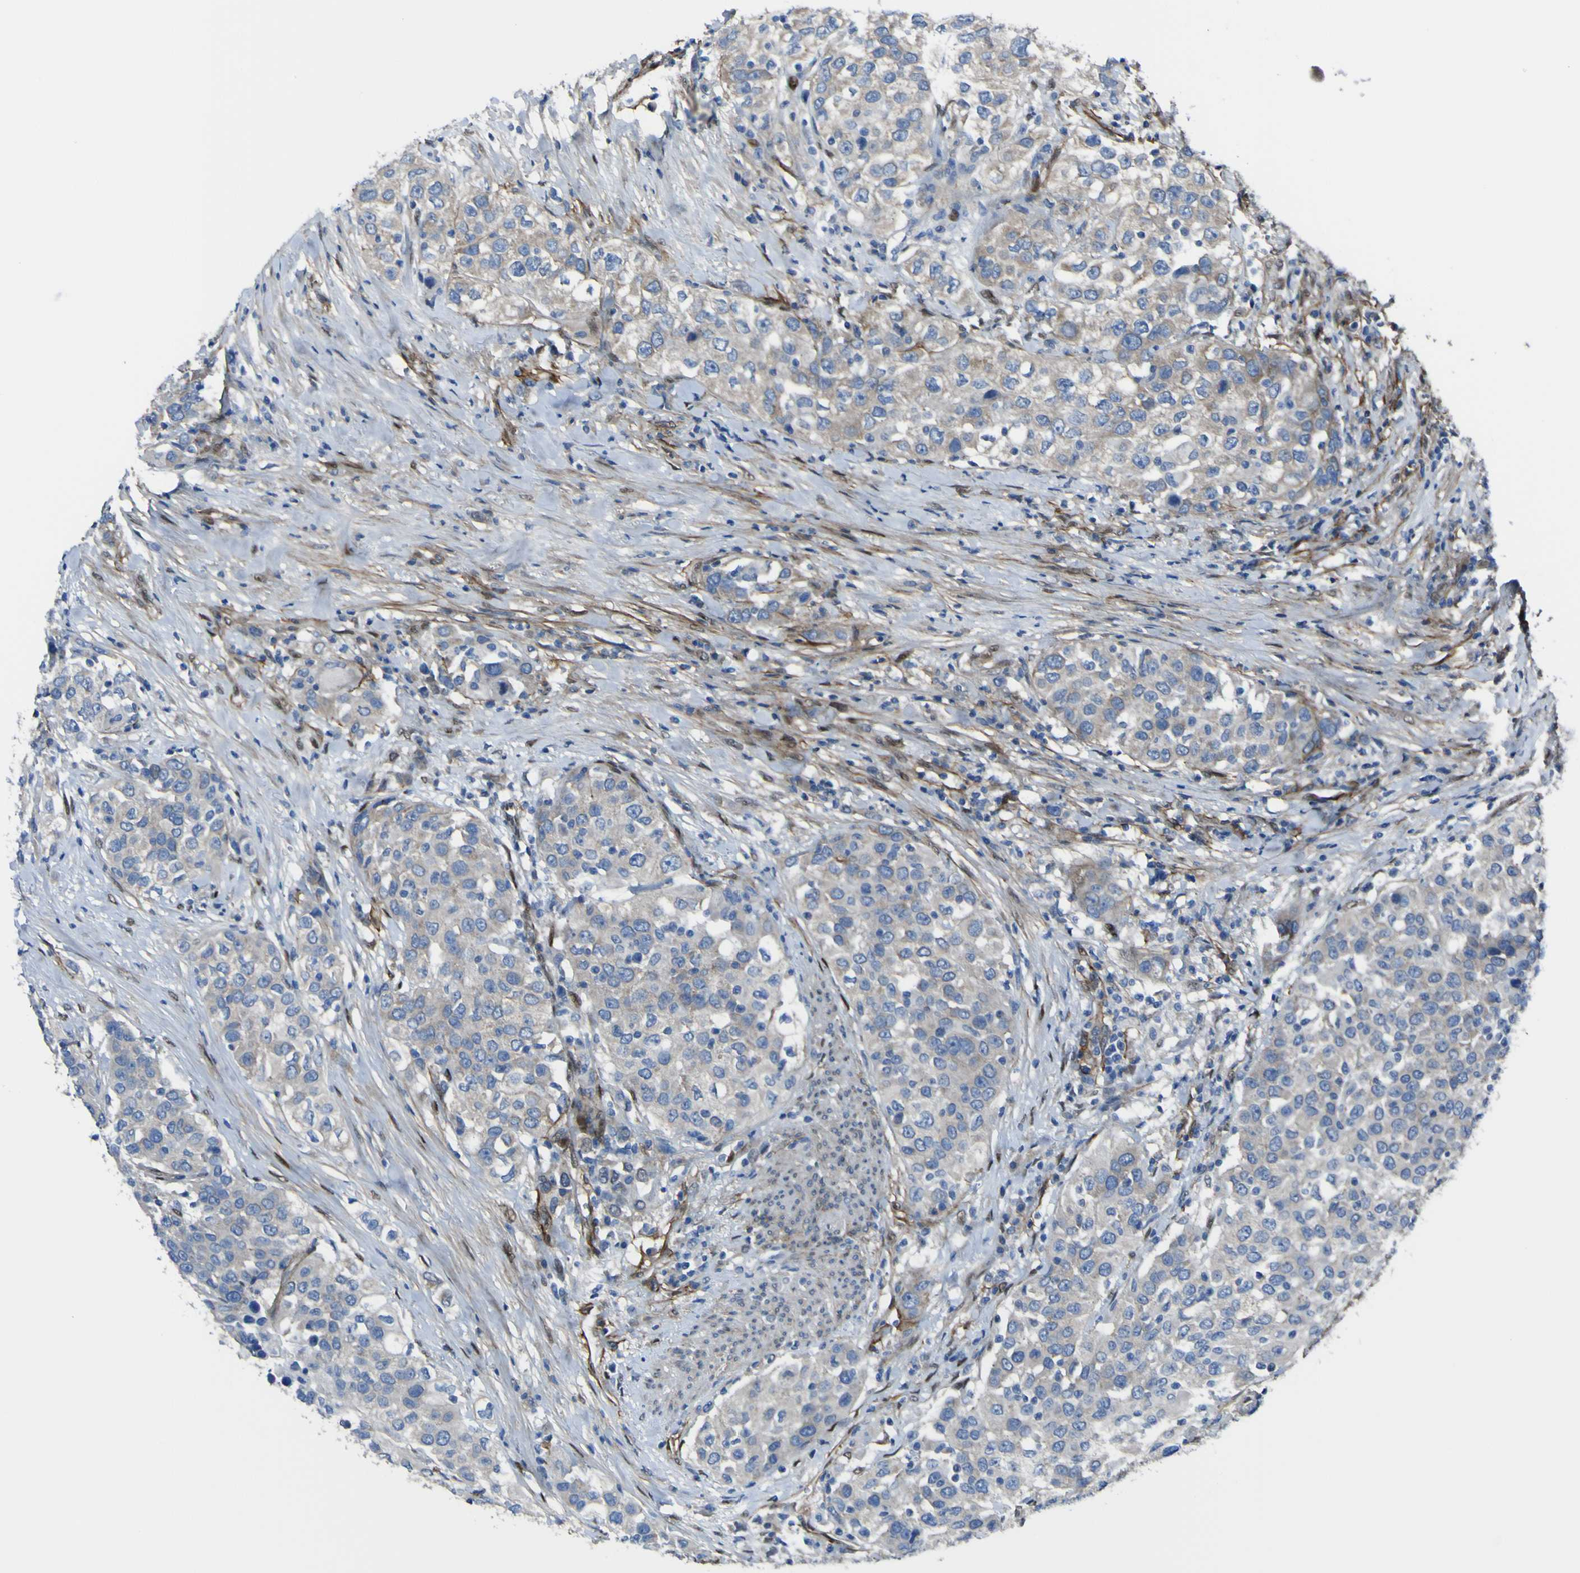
{"staining": {"intensity": "moderate", "quantity": "25%-75%", "location": "cytoplasmic/membranous"}, "tissue": "urothelial cancer", "cell_type": "Tumor cells", "image_type": "cancer", "snomed": [{"axis": "morphology", "description": "Urothelial carcinoma, High grade"}, {"axis": "topography", "description": "Urinary bladder"}], "caption": "This is a micrograph of immunohistochemistry (IHC) staining of high-grade urothelial carcinoma, which shows moderate positivity in the cytoplasmic/membranous of tumor cells.", "gene": "LRRN1", "patient": {"sex": "female", "age": 80}}